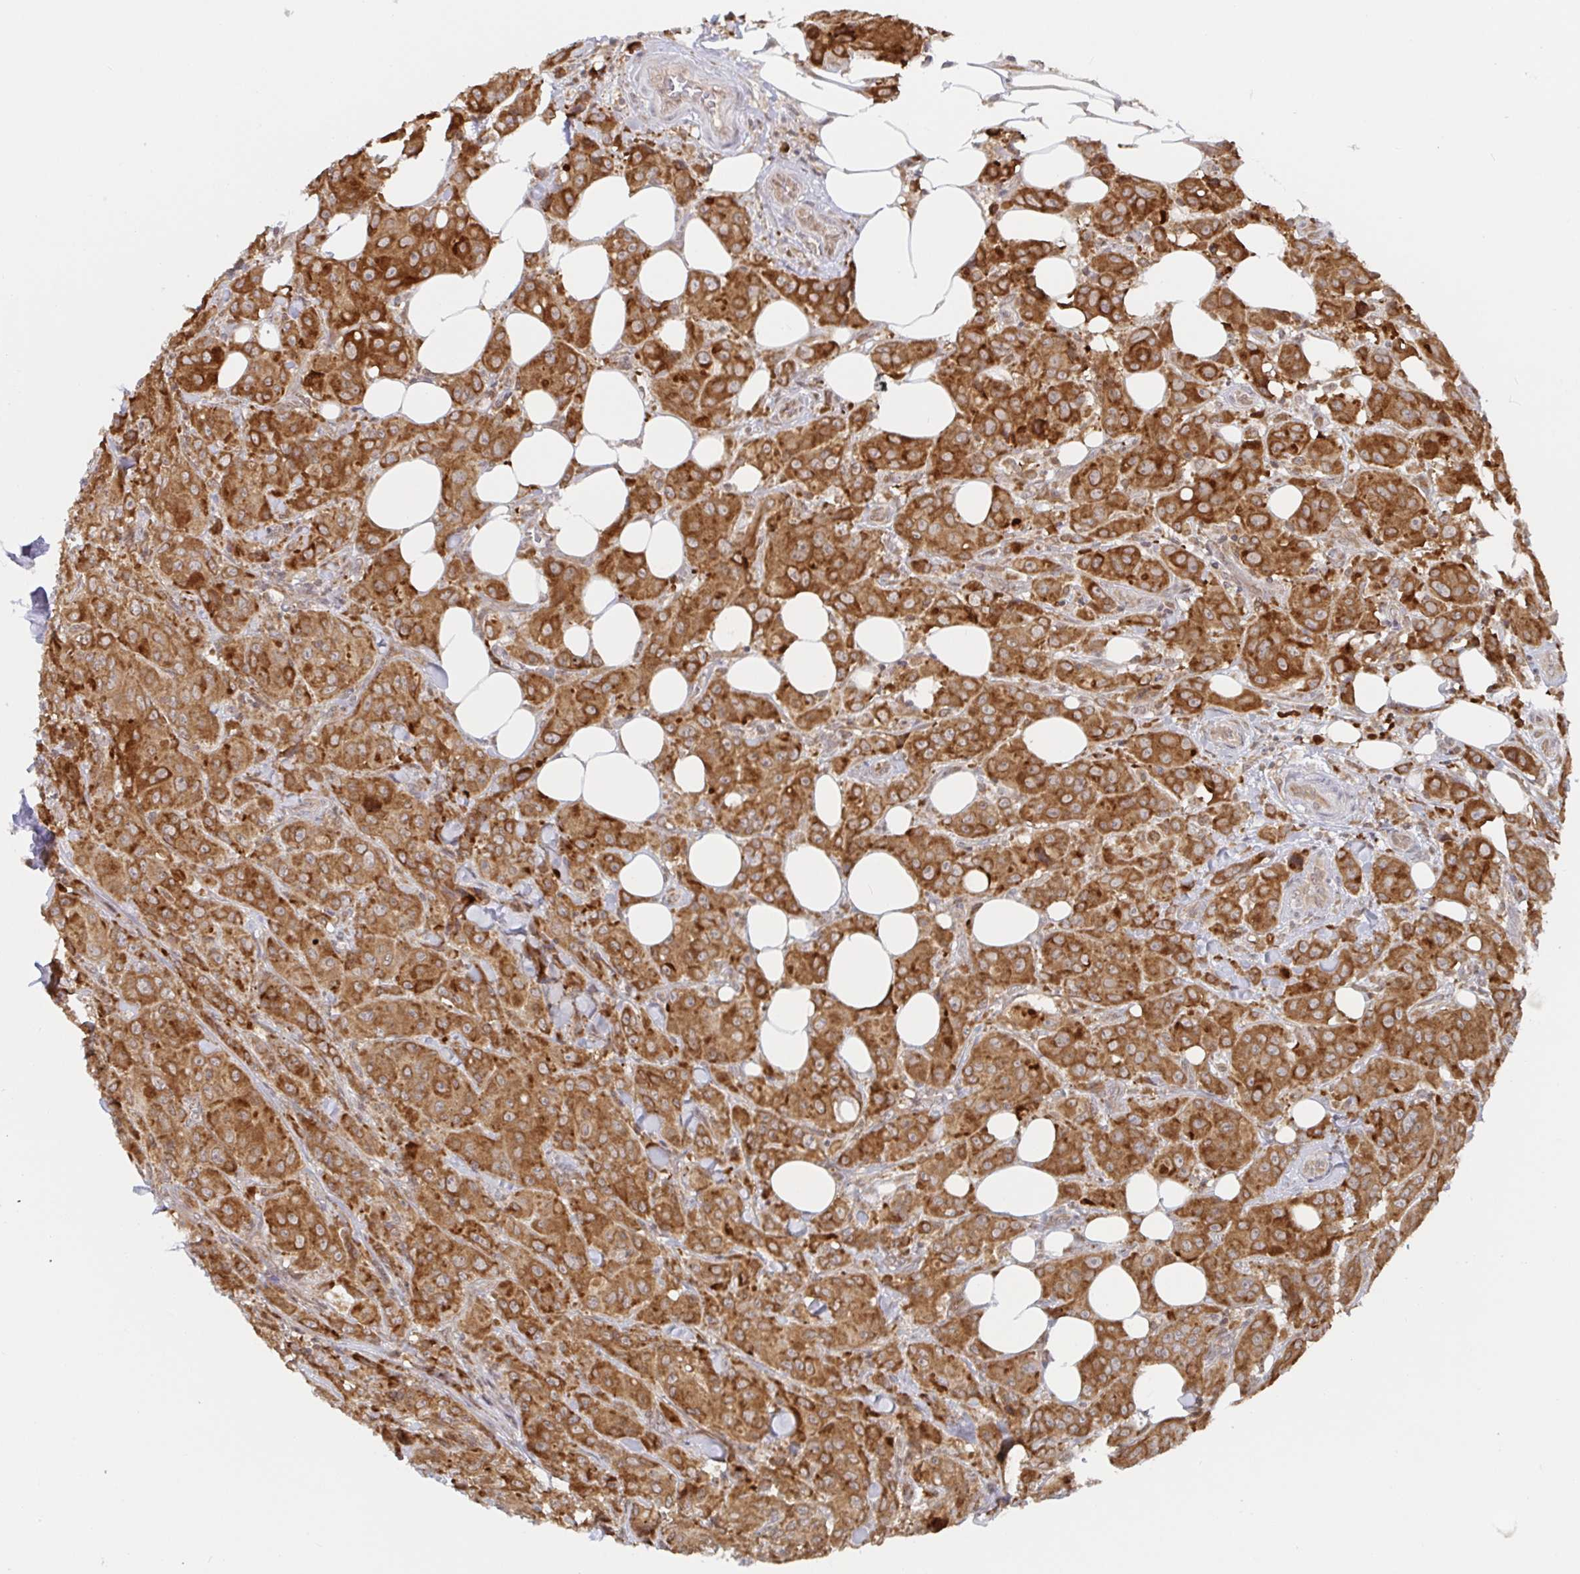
{"staining": {"intensity": "strong", "quantity": ">75%", "location": "cytoplasmic/membranous"}, "tissue": "breast cancer", "cell_type": "Tumor cells", "image_type": "cancer", "snomed": [{"axis": "morphology", "description": "Normal tissue, NOS"}, {"axis": "morphology", "description": "Duct carcinoma"}, {"axis": "topography", "description": "Breast"}], "caption": "About >75% of tumor cells in human breast cancer reveal strong cytoplasmic/membranous protein positivity as visualized by brown immunohistochemical staining.", "gene": "ALG1", "patient": {"sex": "female", "age": 43}}